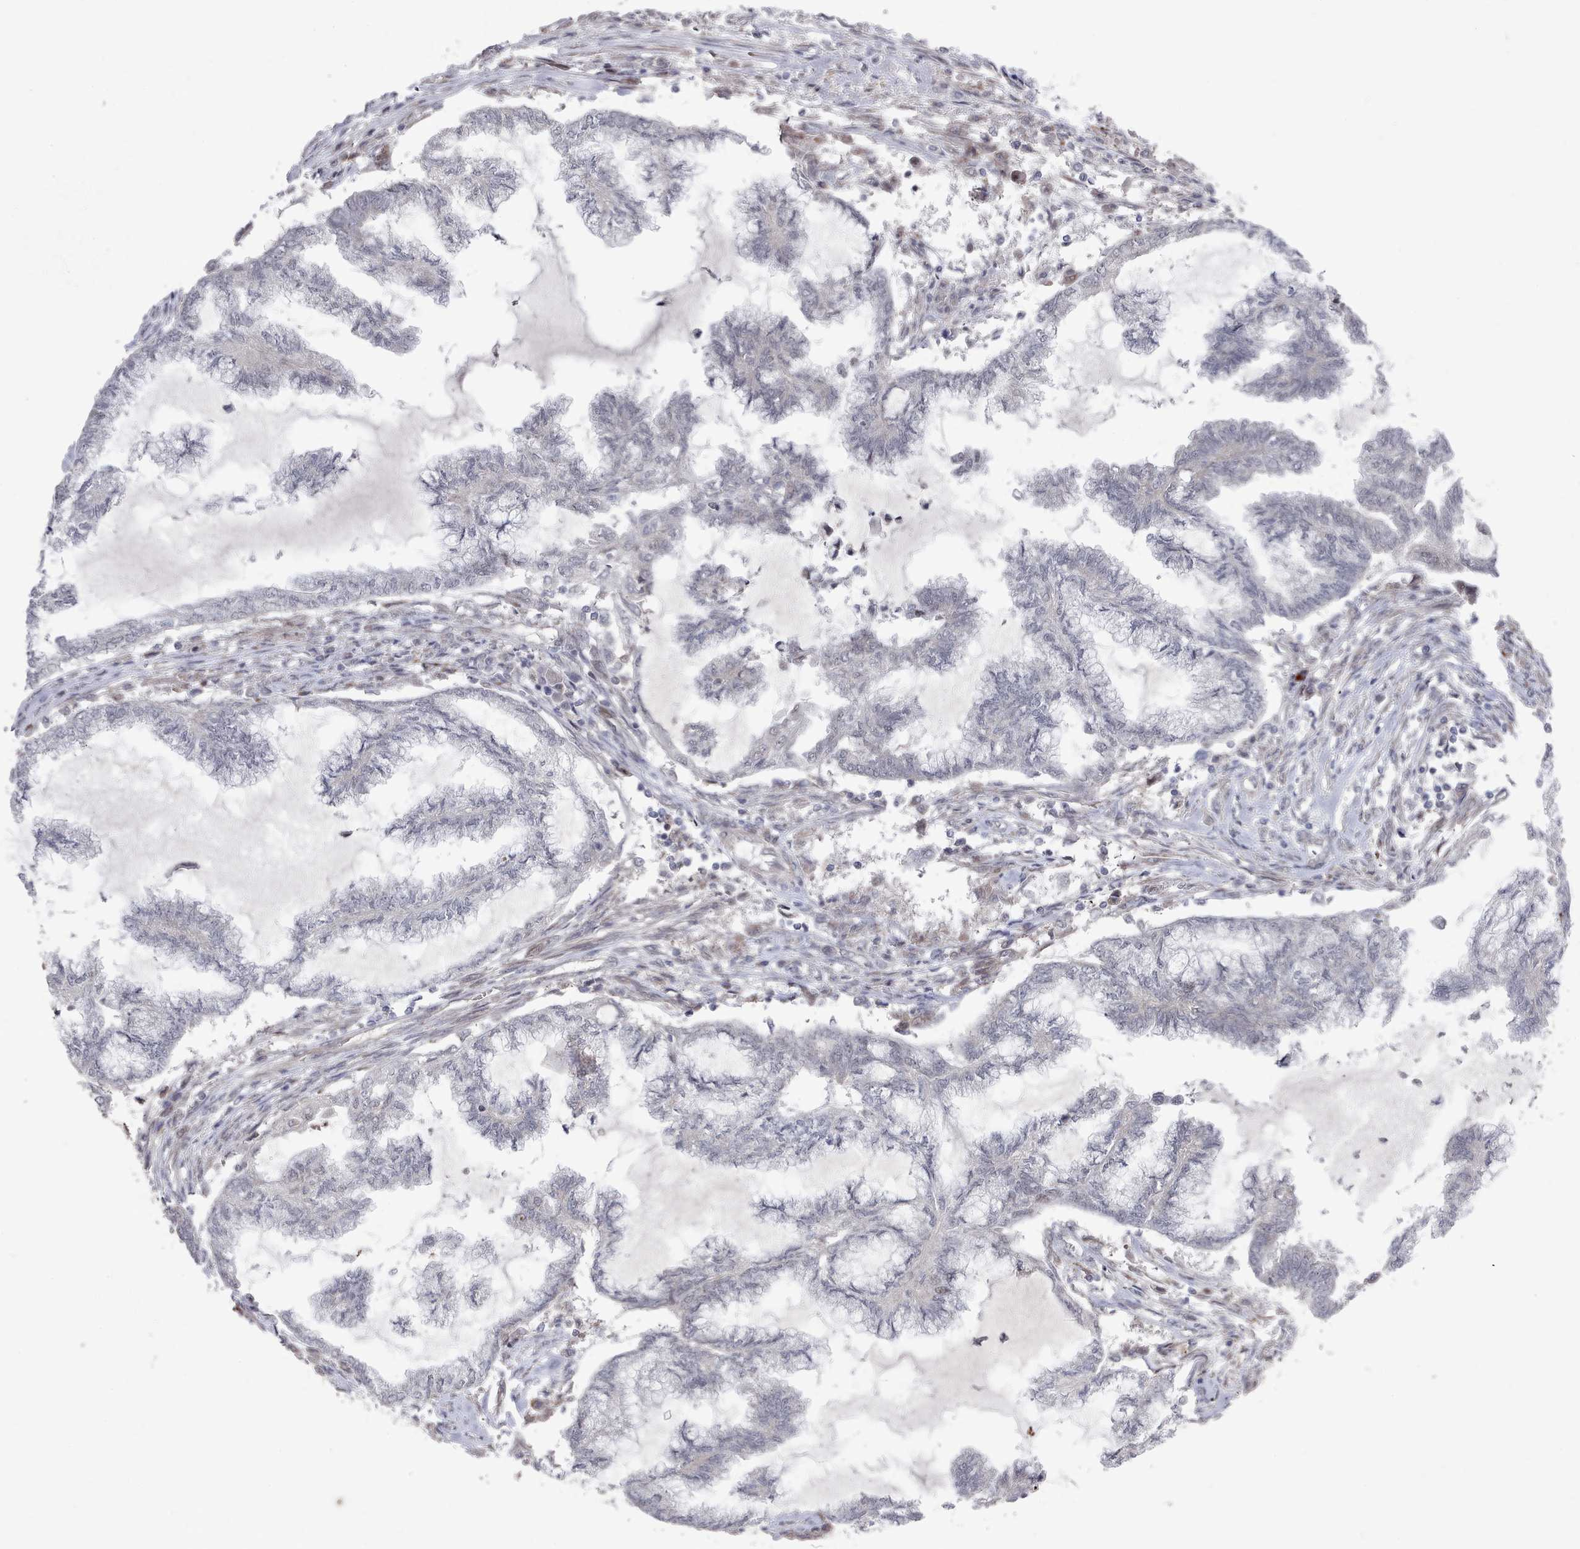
{"staining": {"intensity": "negative", "quantity": "none", "location": "none"}, "tissue": "endometrial cancer", "cell_type": "Tumor cells", "image_type": "cancer", "snomed": [{"axis": "morphology", "description": "Adenocarcinoma, NOS"}, {"axis": "topography", "description": "Endometrium"}], "caption": "Protein analysis of endometrial cancer reveals no significant staining in tumor cells.", "gene": "CPSF4", "patient": {"sex": "female", "age": 86}}